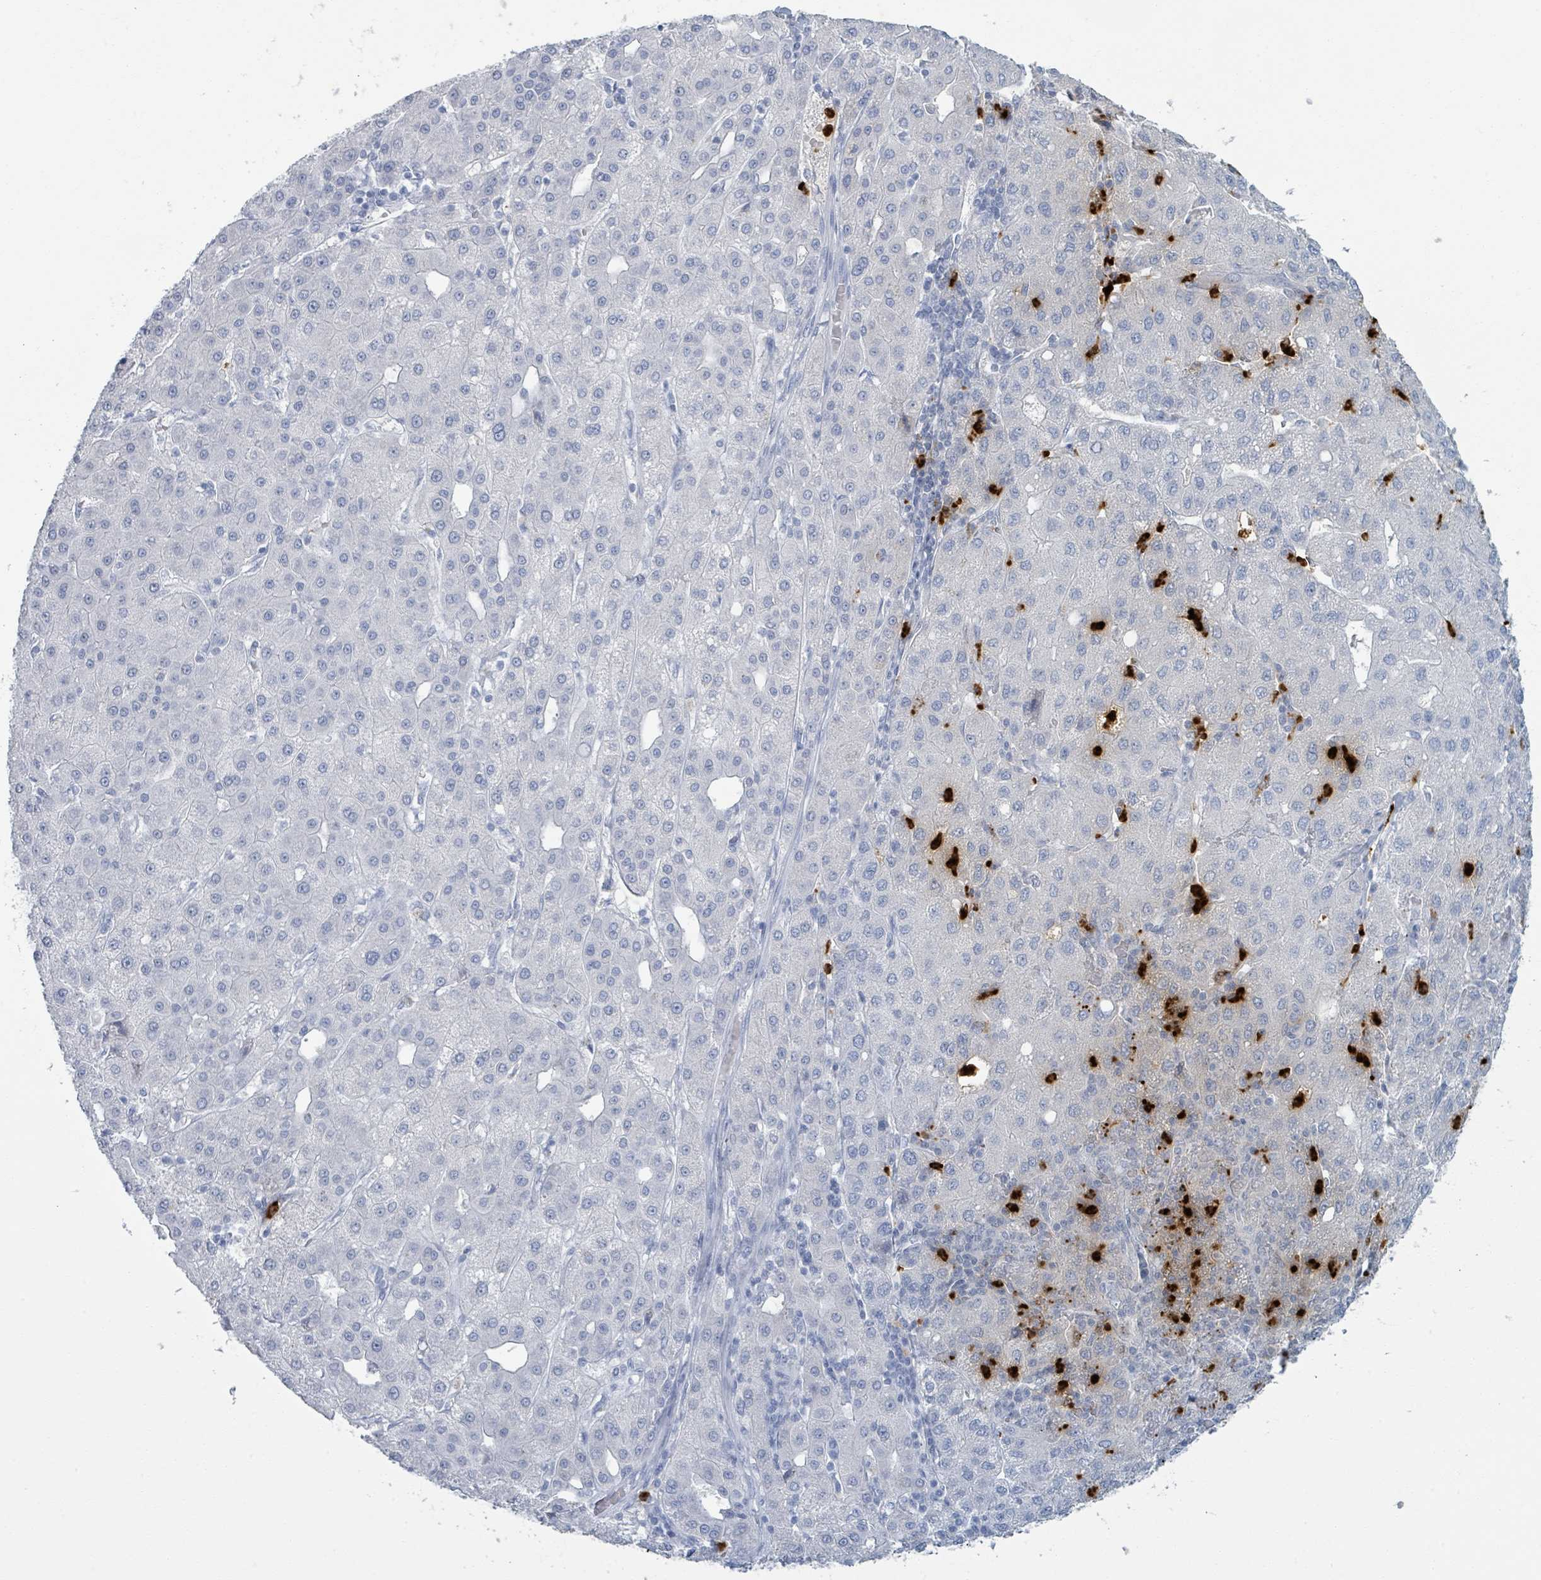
{"staining": {"intensity": "negative", "quantity": "none", "location": "none"}, "tissue": "liver cancer", "cell_type": "Tumor cells", "image_type": "cancer", "snomed": [{"axis": "morphology", "description": "Carcinoma, Hepatocellular, NOS"}, {"axis": "topography", "description": "Liver"}], "caption": "Tumor cells are negative for protein expression in human hepatocellular carcinoma (liver).", "gene": "DEFA4", "patient": {"sex": "male", "age": 65}}